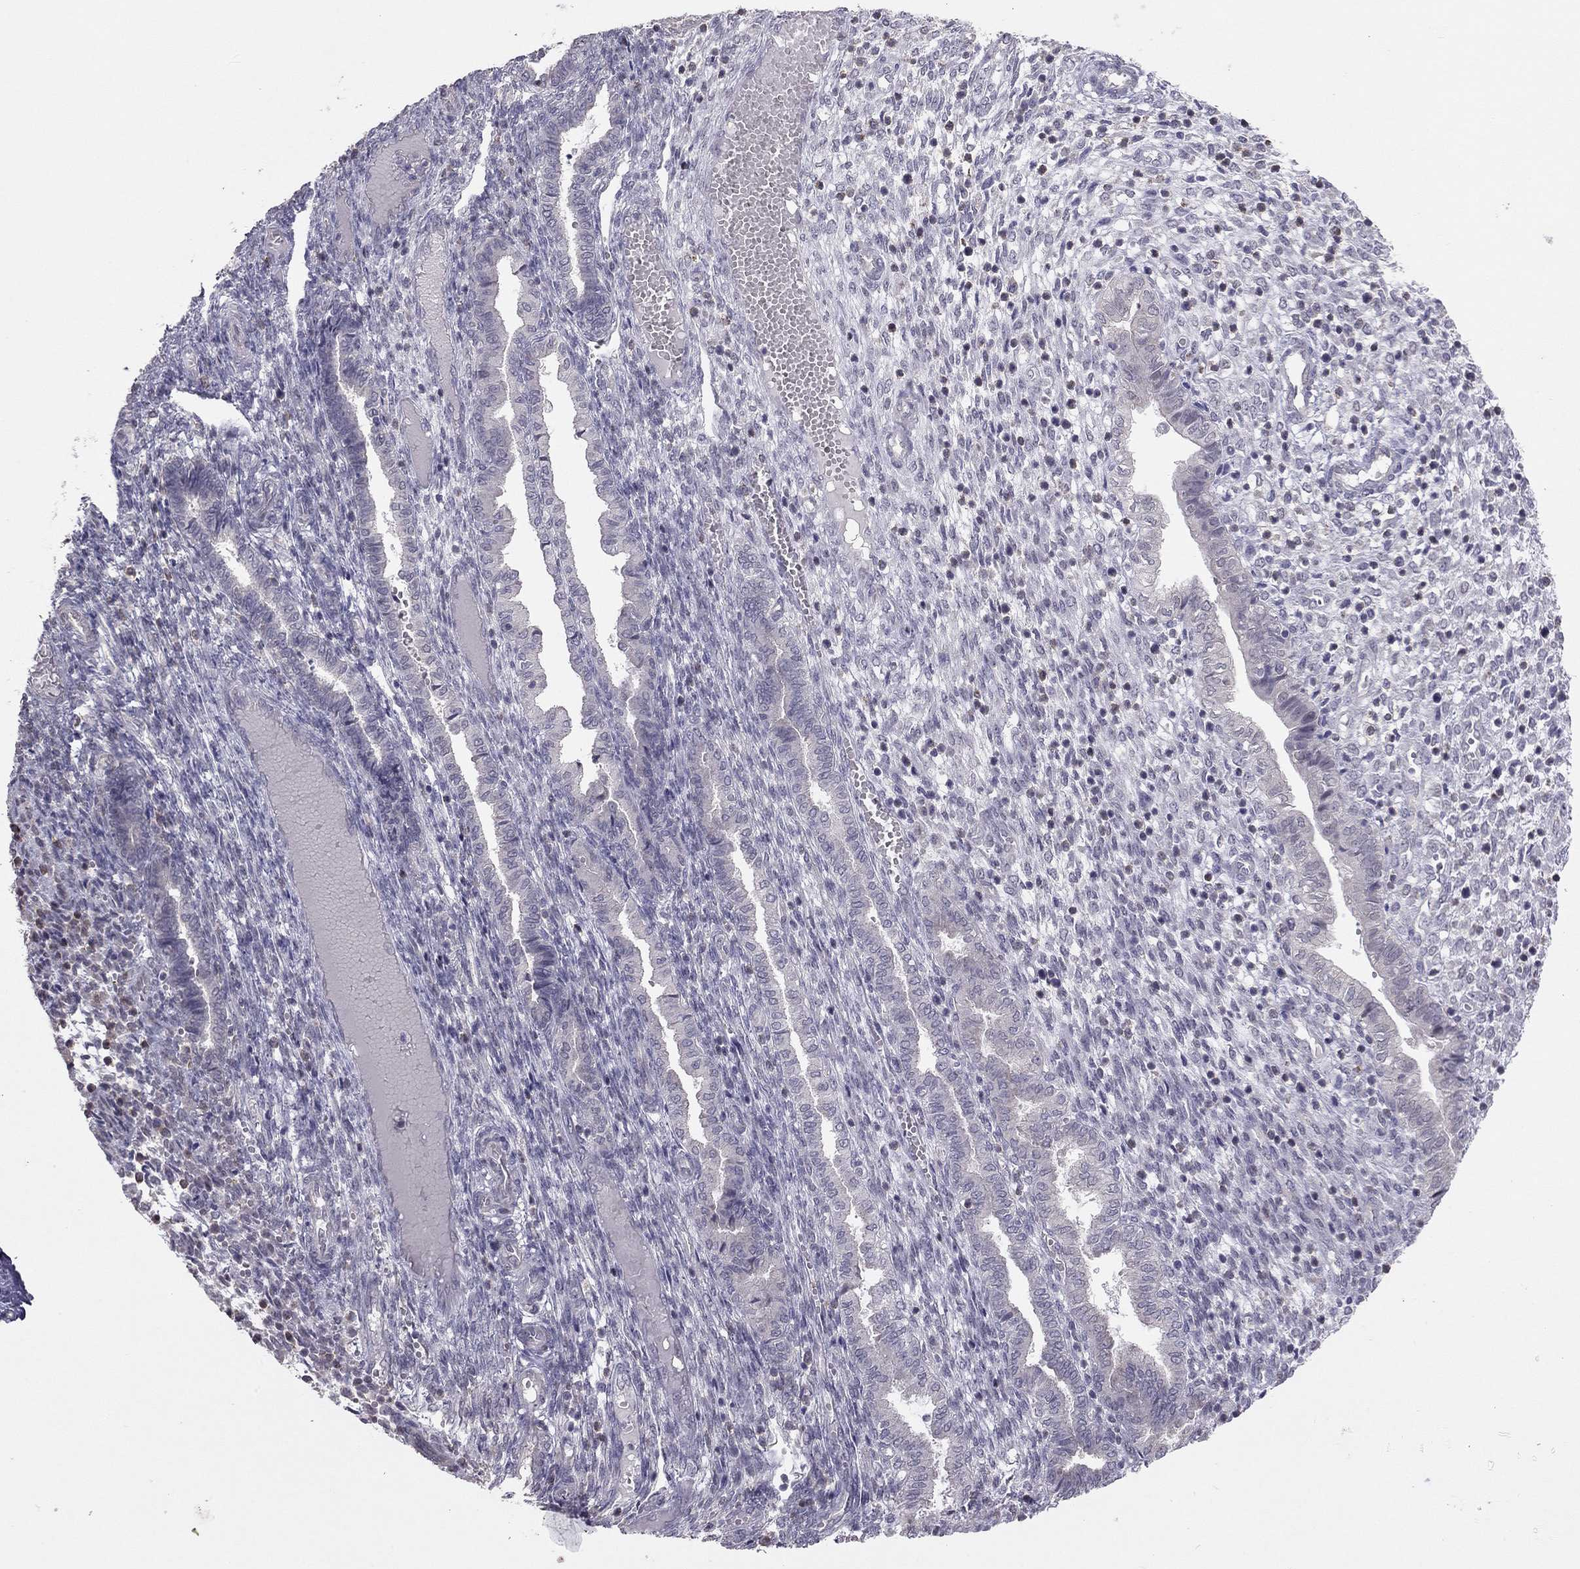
{"staining": {"intensity": "negative", "quantity": "none", "location": "none"}, "tissue": "endometrium", "cell_type": "Cells in endometrial stroma", "image_type": "normal", "snomed": [{"axis": "morphology", "description": "Normal tissue, NOS"}, {"axis": "topography", "description": "Endometrium"}], "caption": "An IHC photomicrograph of benign endometrium is shown. There is no staining in cells in endometrial stroma of endometrium. The staining was performed using DAB (3,3'-diaminobenzidine) to visualize the protein expression in brown, while the nuclei were stained in blue with hematoxylin (Magnification: 20x).", "gene": "HSF2BP", "patient": {"sex": "female", "age": 43}}